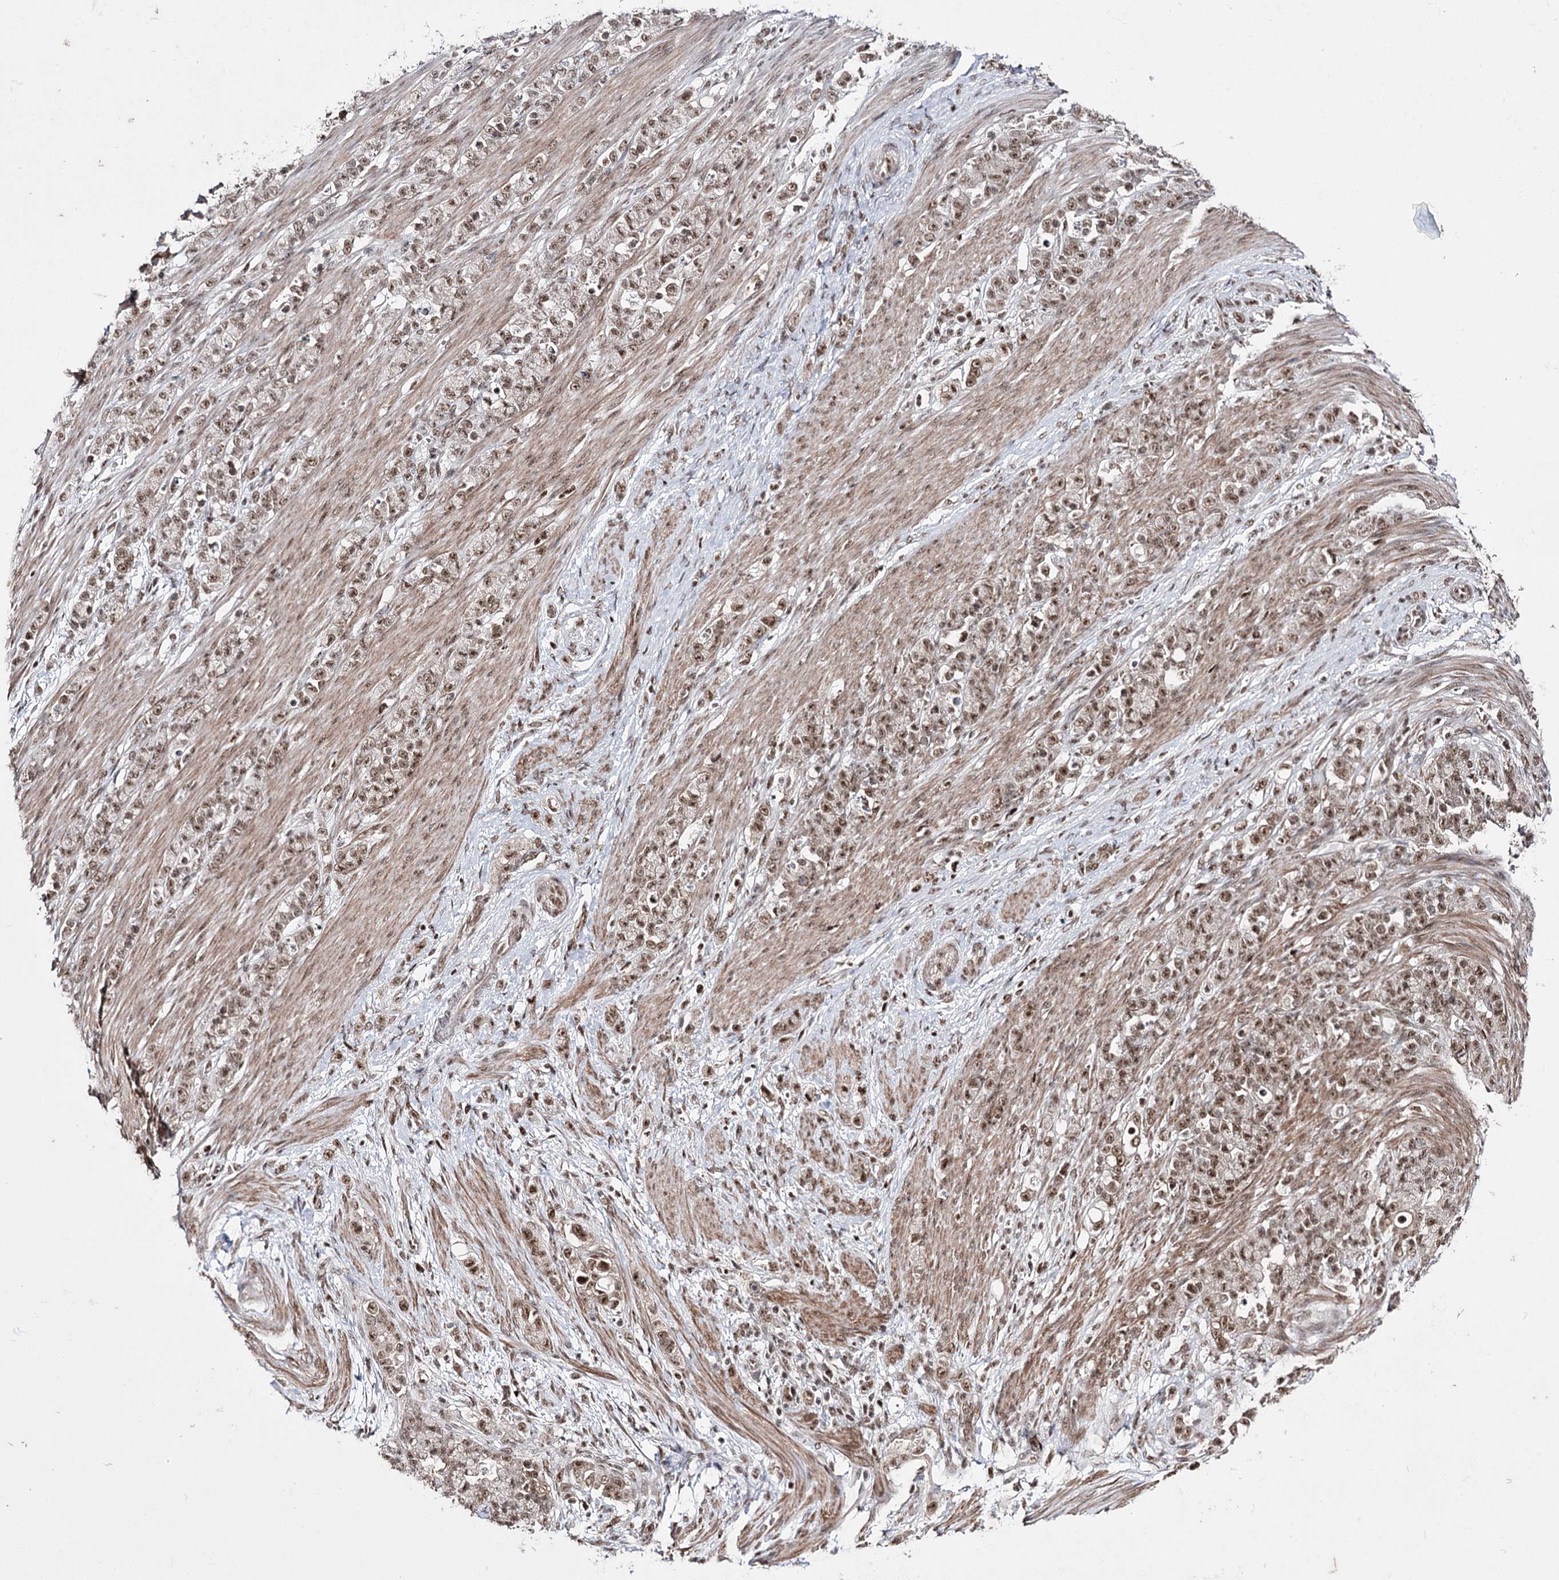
{"staining": {"intensity": "moderate", "quantity": ">75%", "location": "nuclear"}, "tissue": "stomach cancer", "cell_type": "Tumor cells", "image_type": "cancer", "snomed": [{"axis": "morphology", "description": "Adenocarcinoma, NOS"}, {"axis": "topography", "description": "Stomach"}], "caption": "Protein staining of stomach cancer tissue demonstrates moderate nuclear staining in approximately >75% of tumor cells.", "gene": "PRPF40A", "patient": {"sex": "female", "age": 79}}